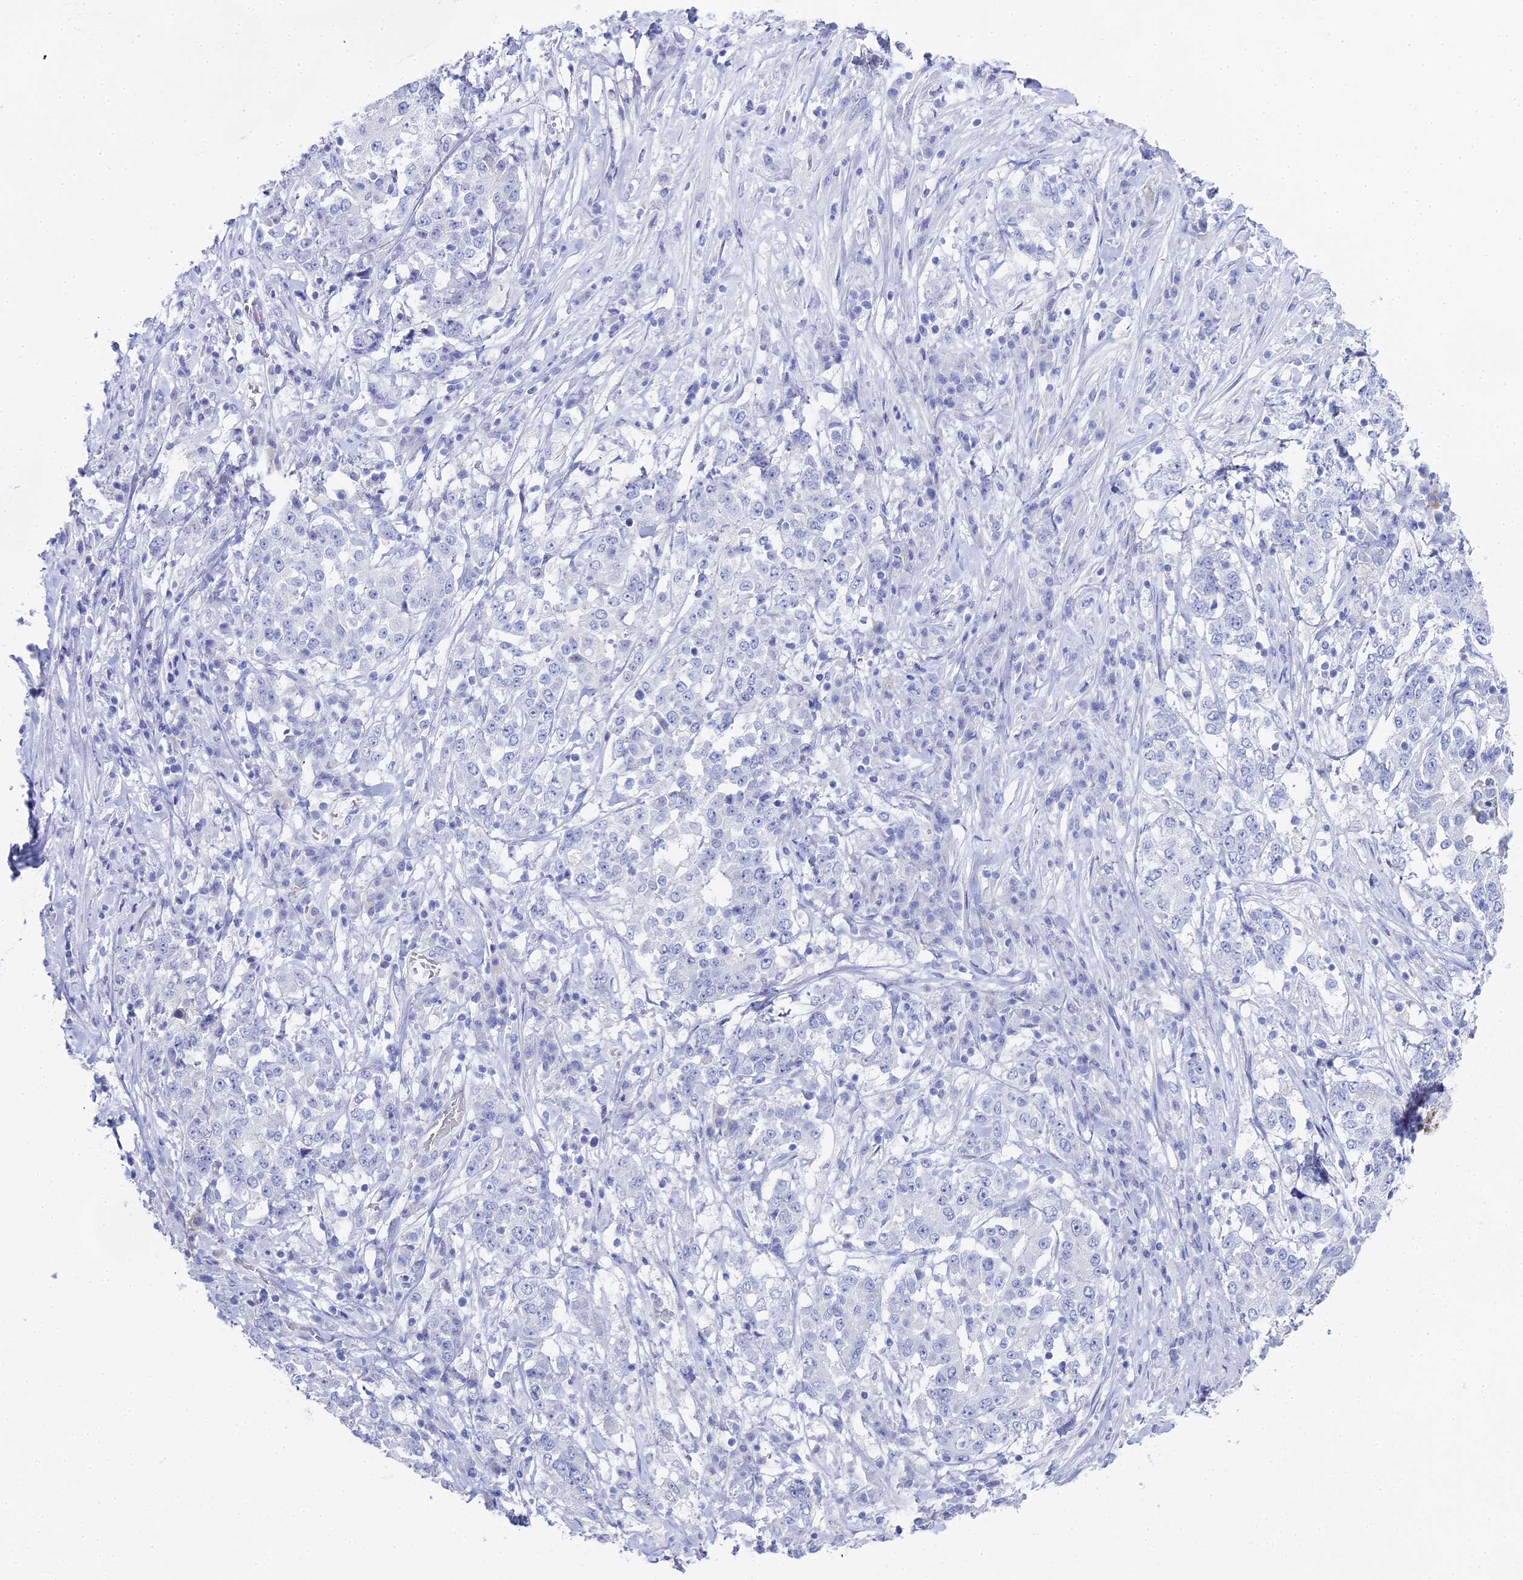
{"staining": {"intensity": "negative", "quantity": "none", "location": "none"}, "tissue": "stomach cancer", "cell_type": "Tumor cells", "image_type": "cancer", "snomed": [{"axis": "morphology", "description": "Adenocarcinoma, NOS"}, {"axis": "topography", "description": "Stomach"}], "caption": "Tumor cells are negative for brown protein staining in adenocarcinoma (stomach).", "gene": "ALPP", "patient": {"sex": "male", "age": 59}}